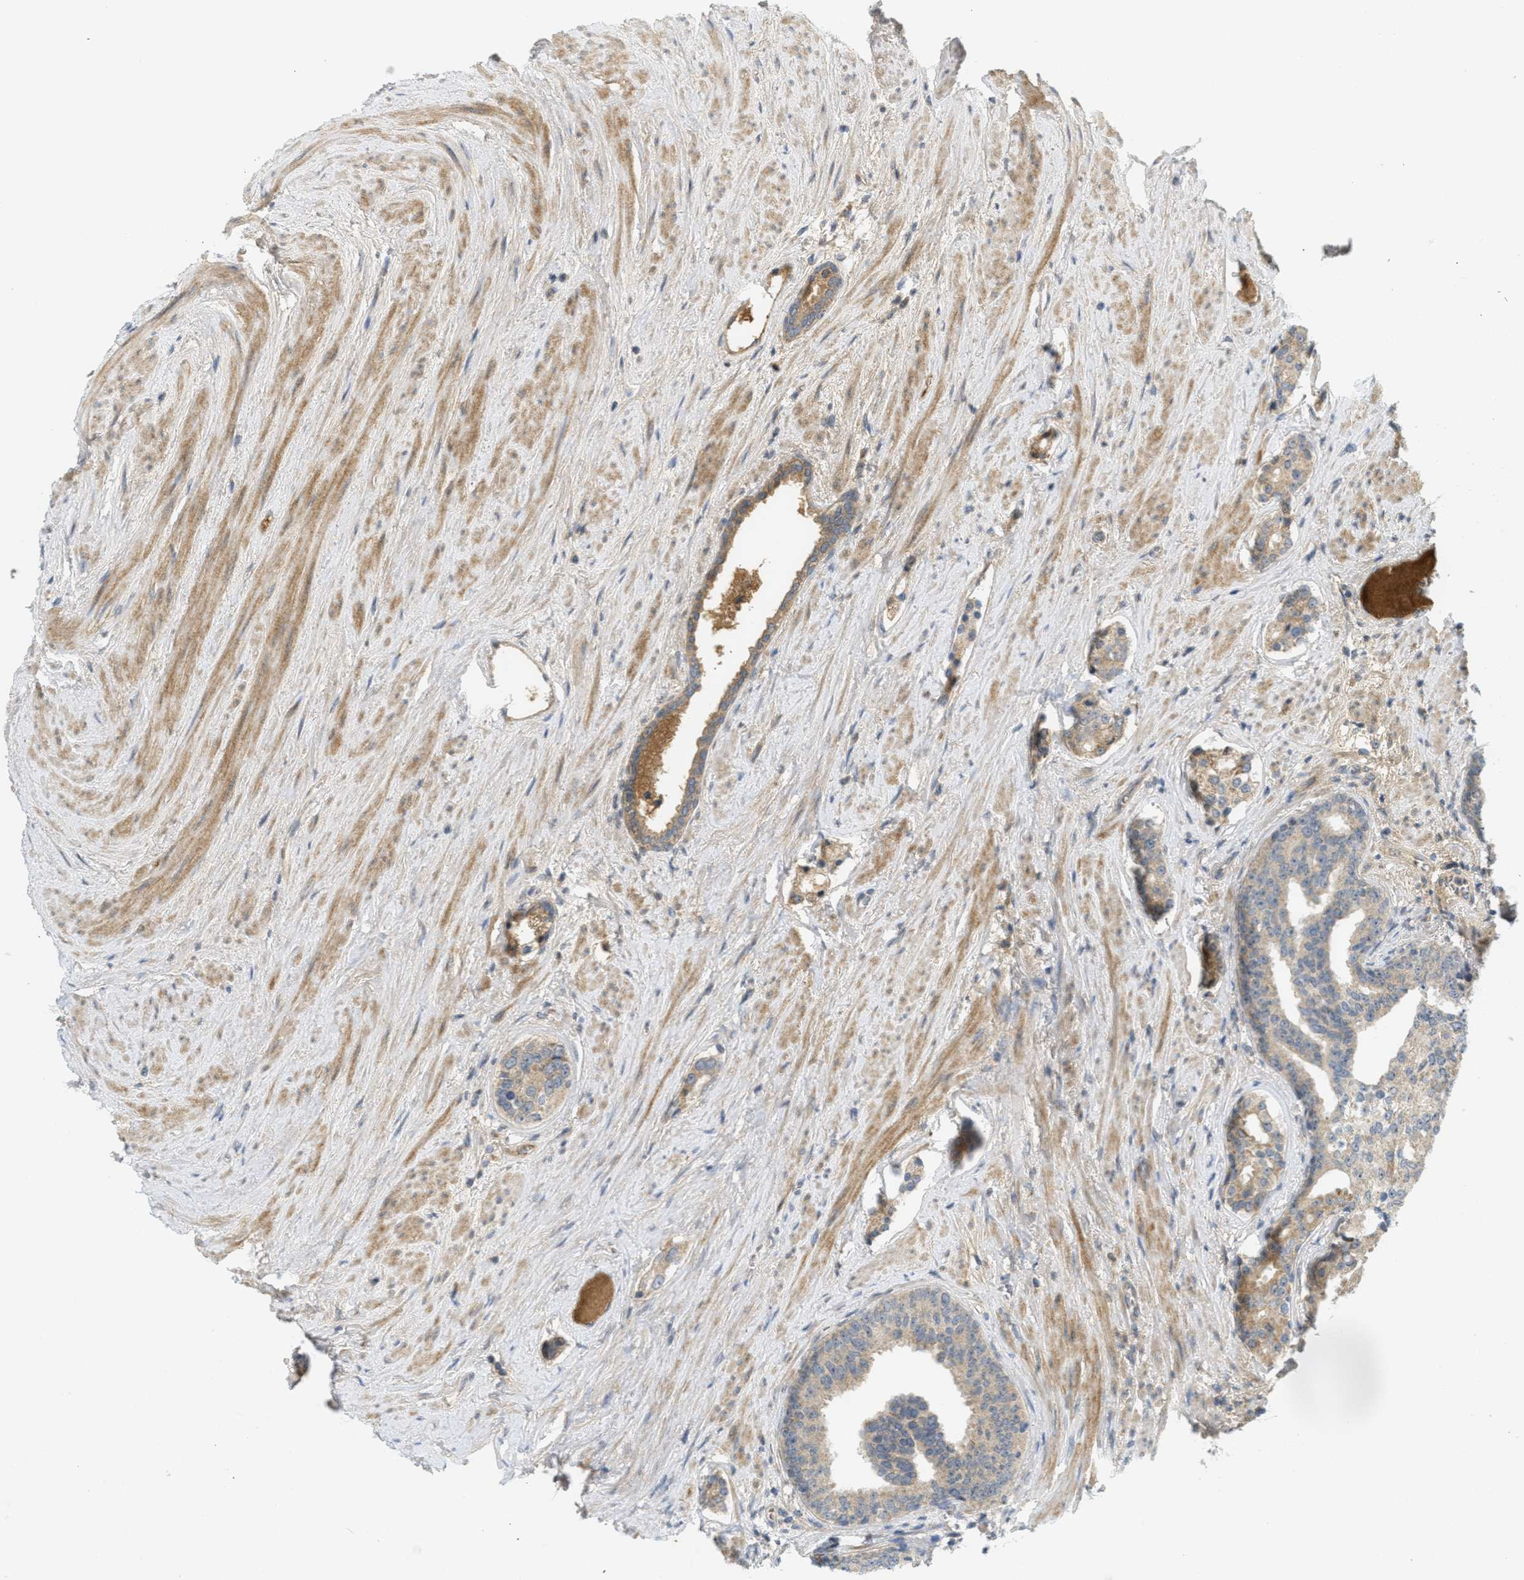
{"staining": {"intensity": "moderate", "quantity": ">75%", "location": "cytoplasmic/membranous"}, "tissue": "prostate cancer", "cell_type": "Tumor cells", "image_type": "cancer", "snomed": [{"axis": "morphology", "description": "Adenocarcinoma, High grade"}, {"axis": "topography", "description": "Prostate"}], "caption": "IHC micrograph of human adenocarcinoma (high-grade) (prostate) stained for a protein (brown), which exhibits medium levels of moderate cytoplasmic/membranous expression in approximately >75% of tumor cells.", "gene": "PROC", "patient": {"sex": "male", "age": 71}}